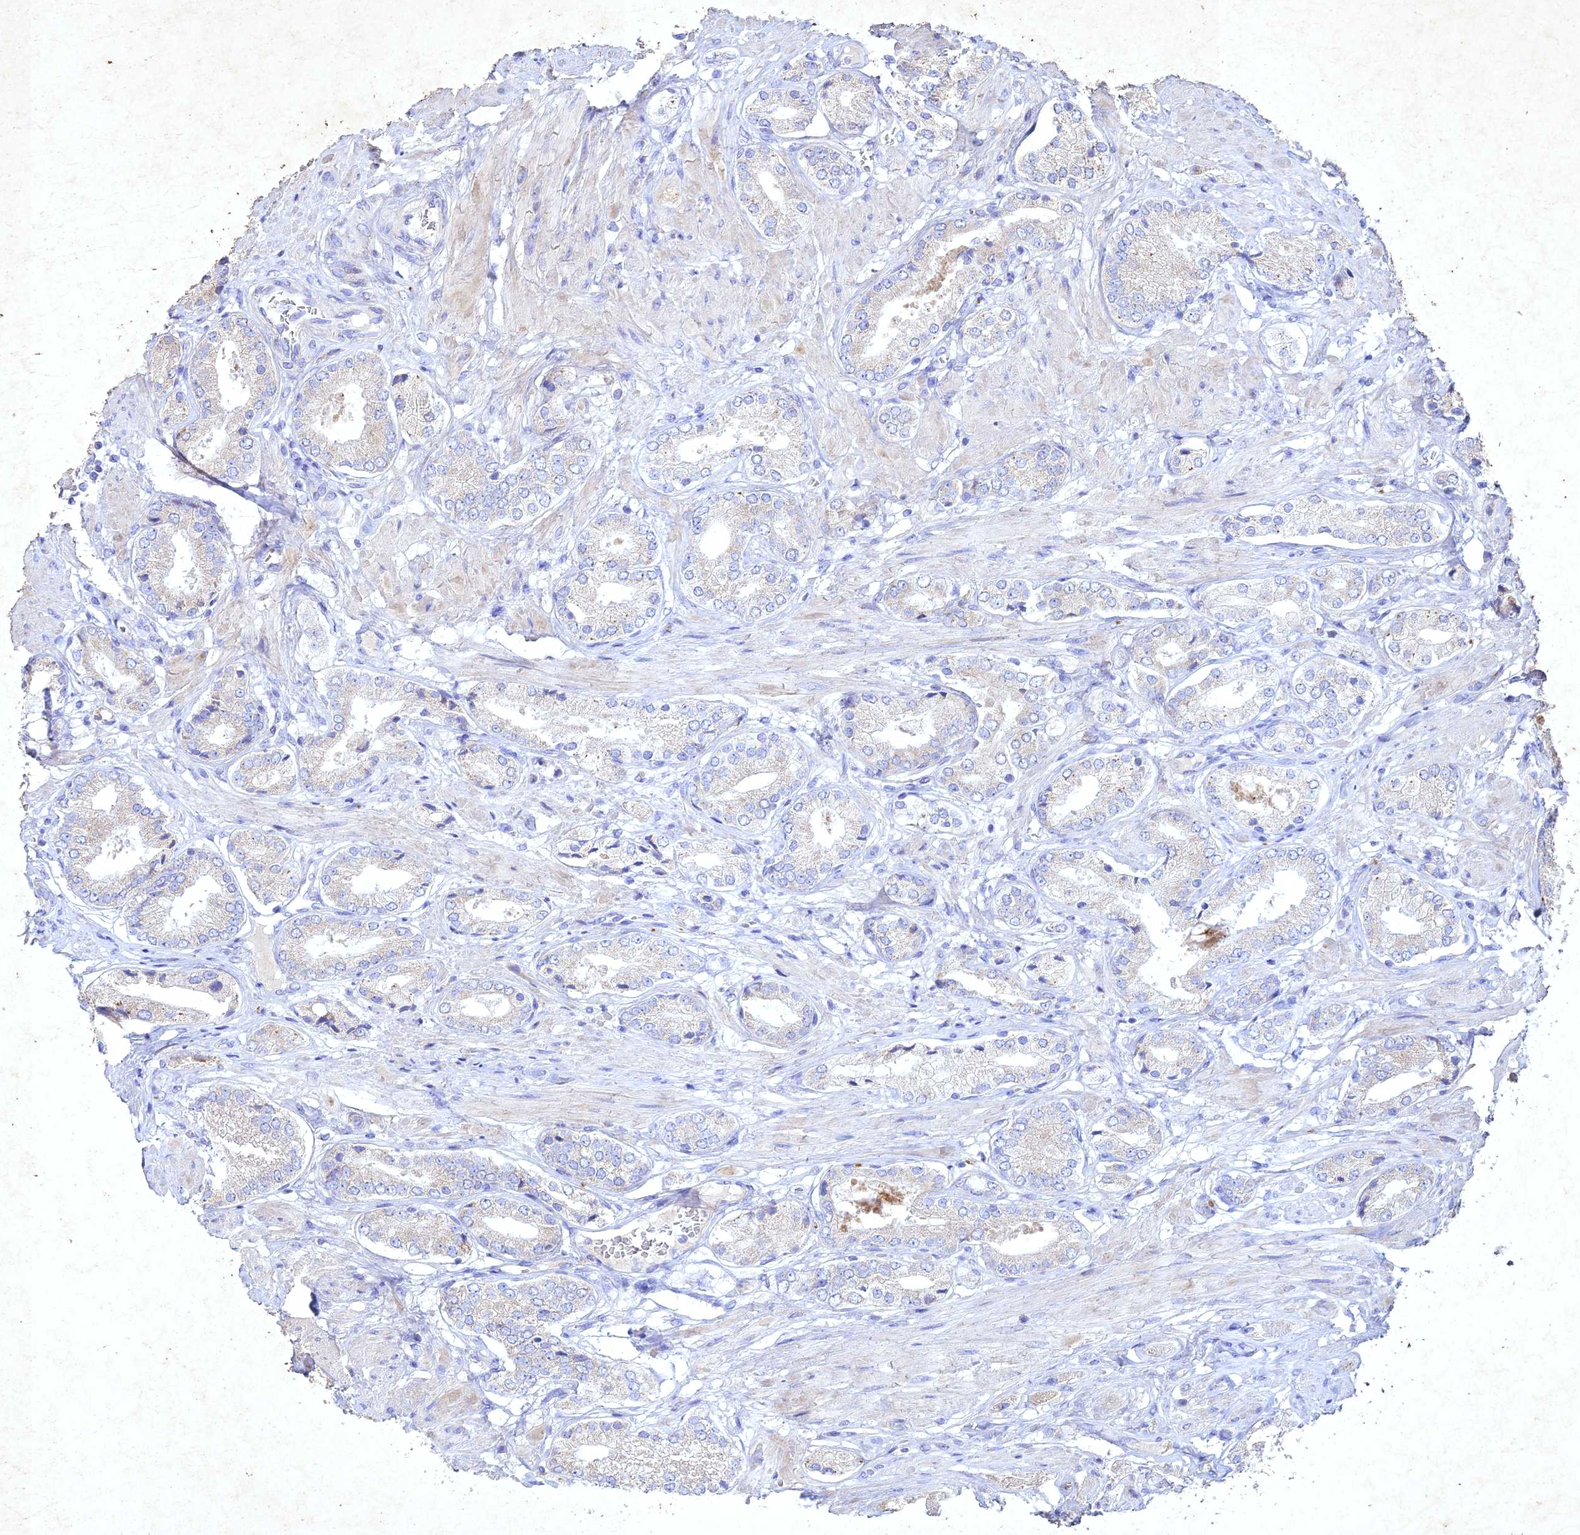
{"staining": {"intensity": "negative", "quantity": "none", "location": "none"}, "tissue": "prostate cancer", "cell_type": "Tumor cells", "image_type": "cancer", "snomed": [{"axis": "morphology", "description": "Adenocarcinoma, High grade"}, {"axis": "topography", "description": "Prostate and seminal vesicle, NOS"}], "caption": "A photomicrograph of prostate cancer stained for a protein exhibits no brown staining in tumor cells.", "gene": "NDUFV1", "patient": {"sex": "male", "age": 64}}